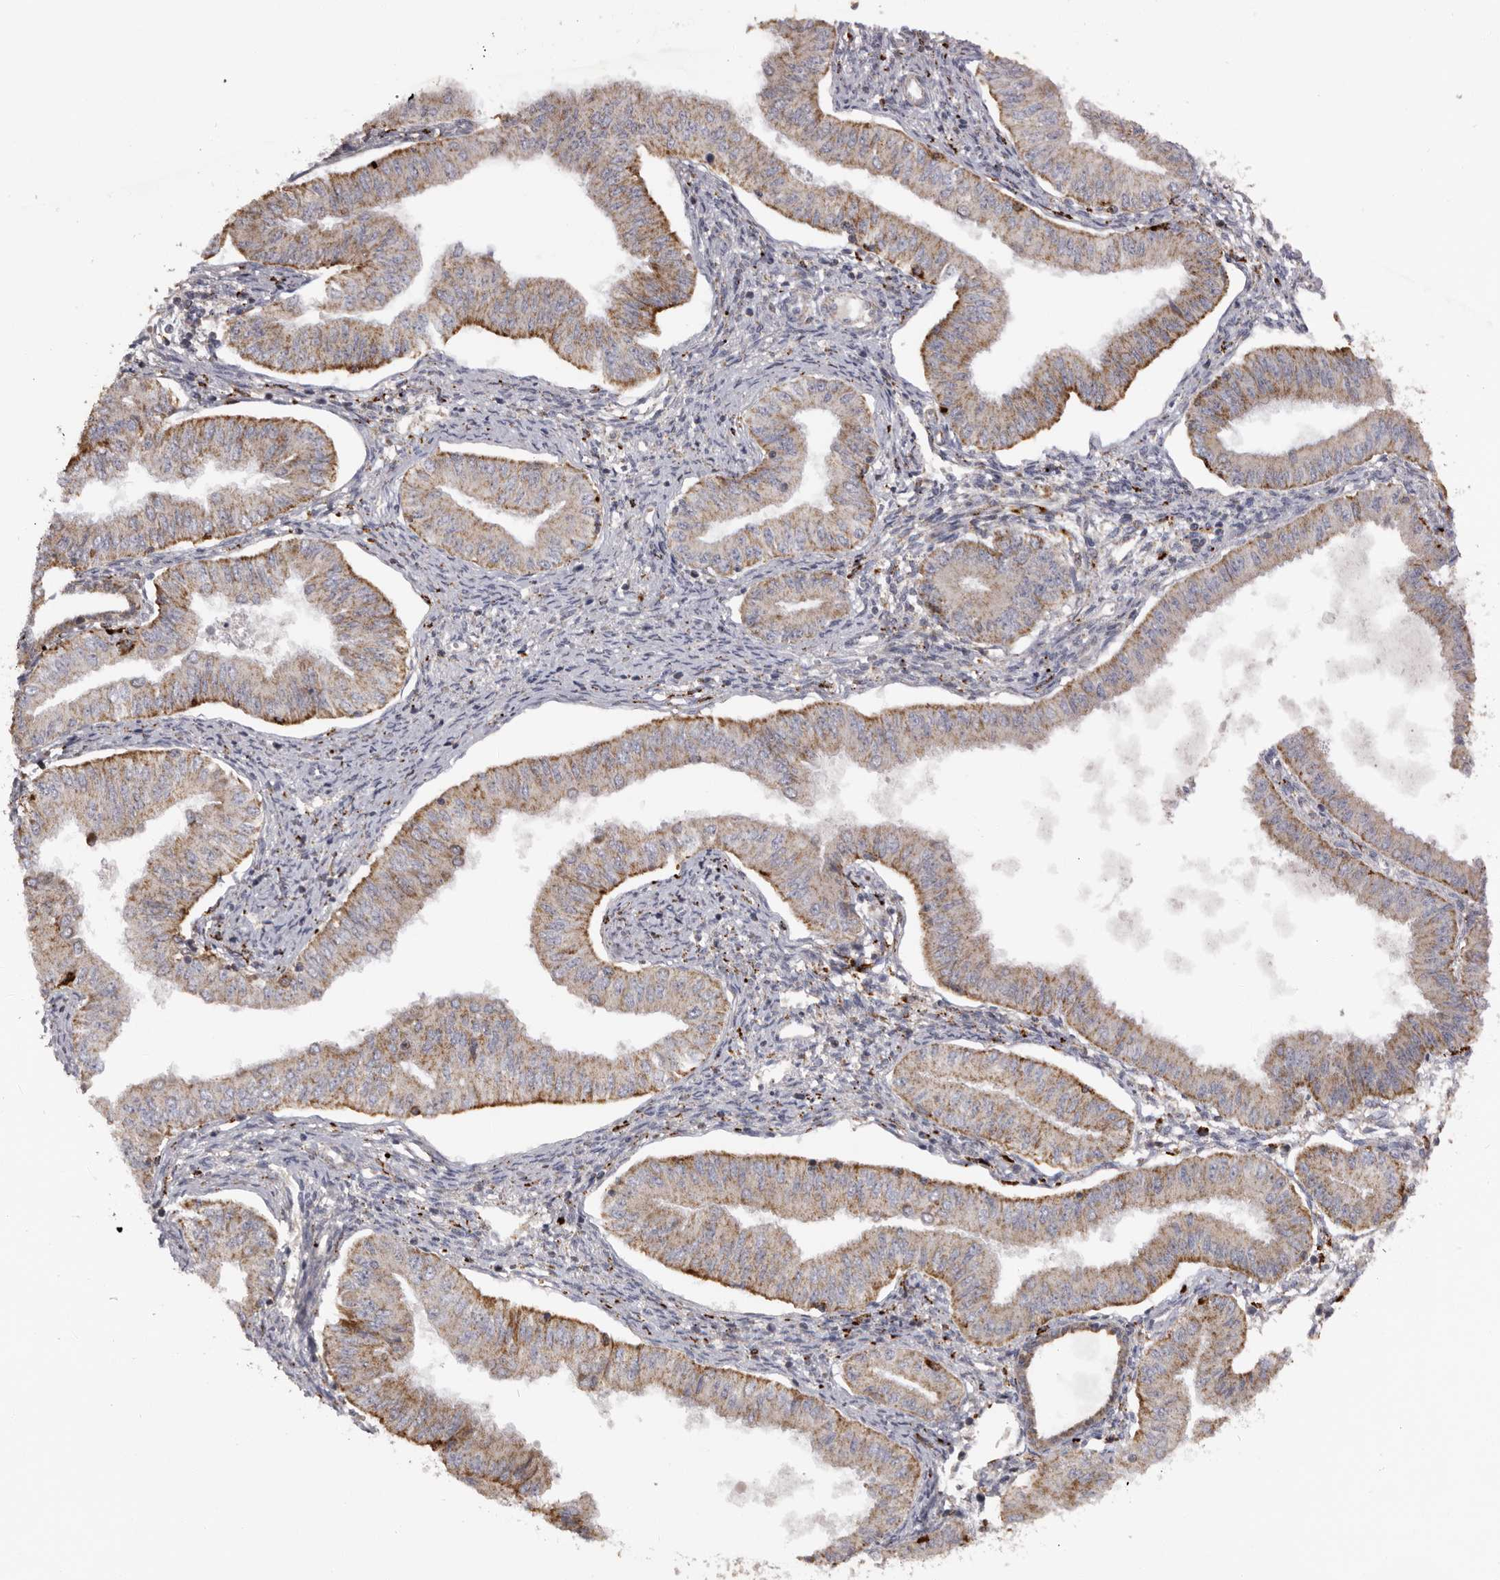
{"staining": {"intensity": "moderate", "quantity": ">75%", "location": "cytoplasmic/membranous"}, "tissue": "endometrial cancer", "cell_type": "Tumor cells", "image_type": "cancer", "snomed": [{"axis": "morphology", "description": "Normal tissue, NOS"}, {"axis": "morphology", "description": "Adenocarcinoma, NOS"}, {"axis": "topography", "description": "Endometrium"}], "caption": "A high-resolution micrograph shows immunohistochemistry (IHC) staining of endometrial cancer (adenocarcinoma), which demonstrates moderate cytoplasmic/membranous staining in approximately >75% of tumor cells. (DAB IHC with brightfield microscopy, high magnification).", "gene": "MECR", "patient": {"sex": "female", "age": 53}}